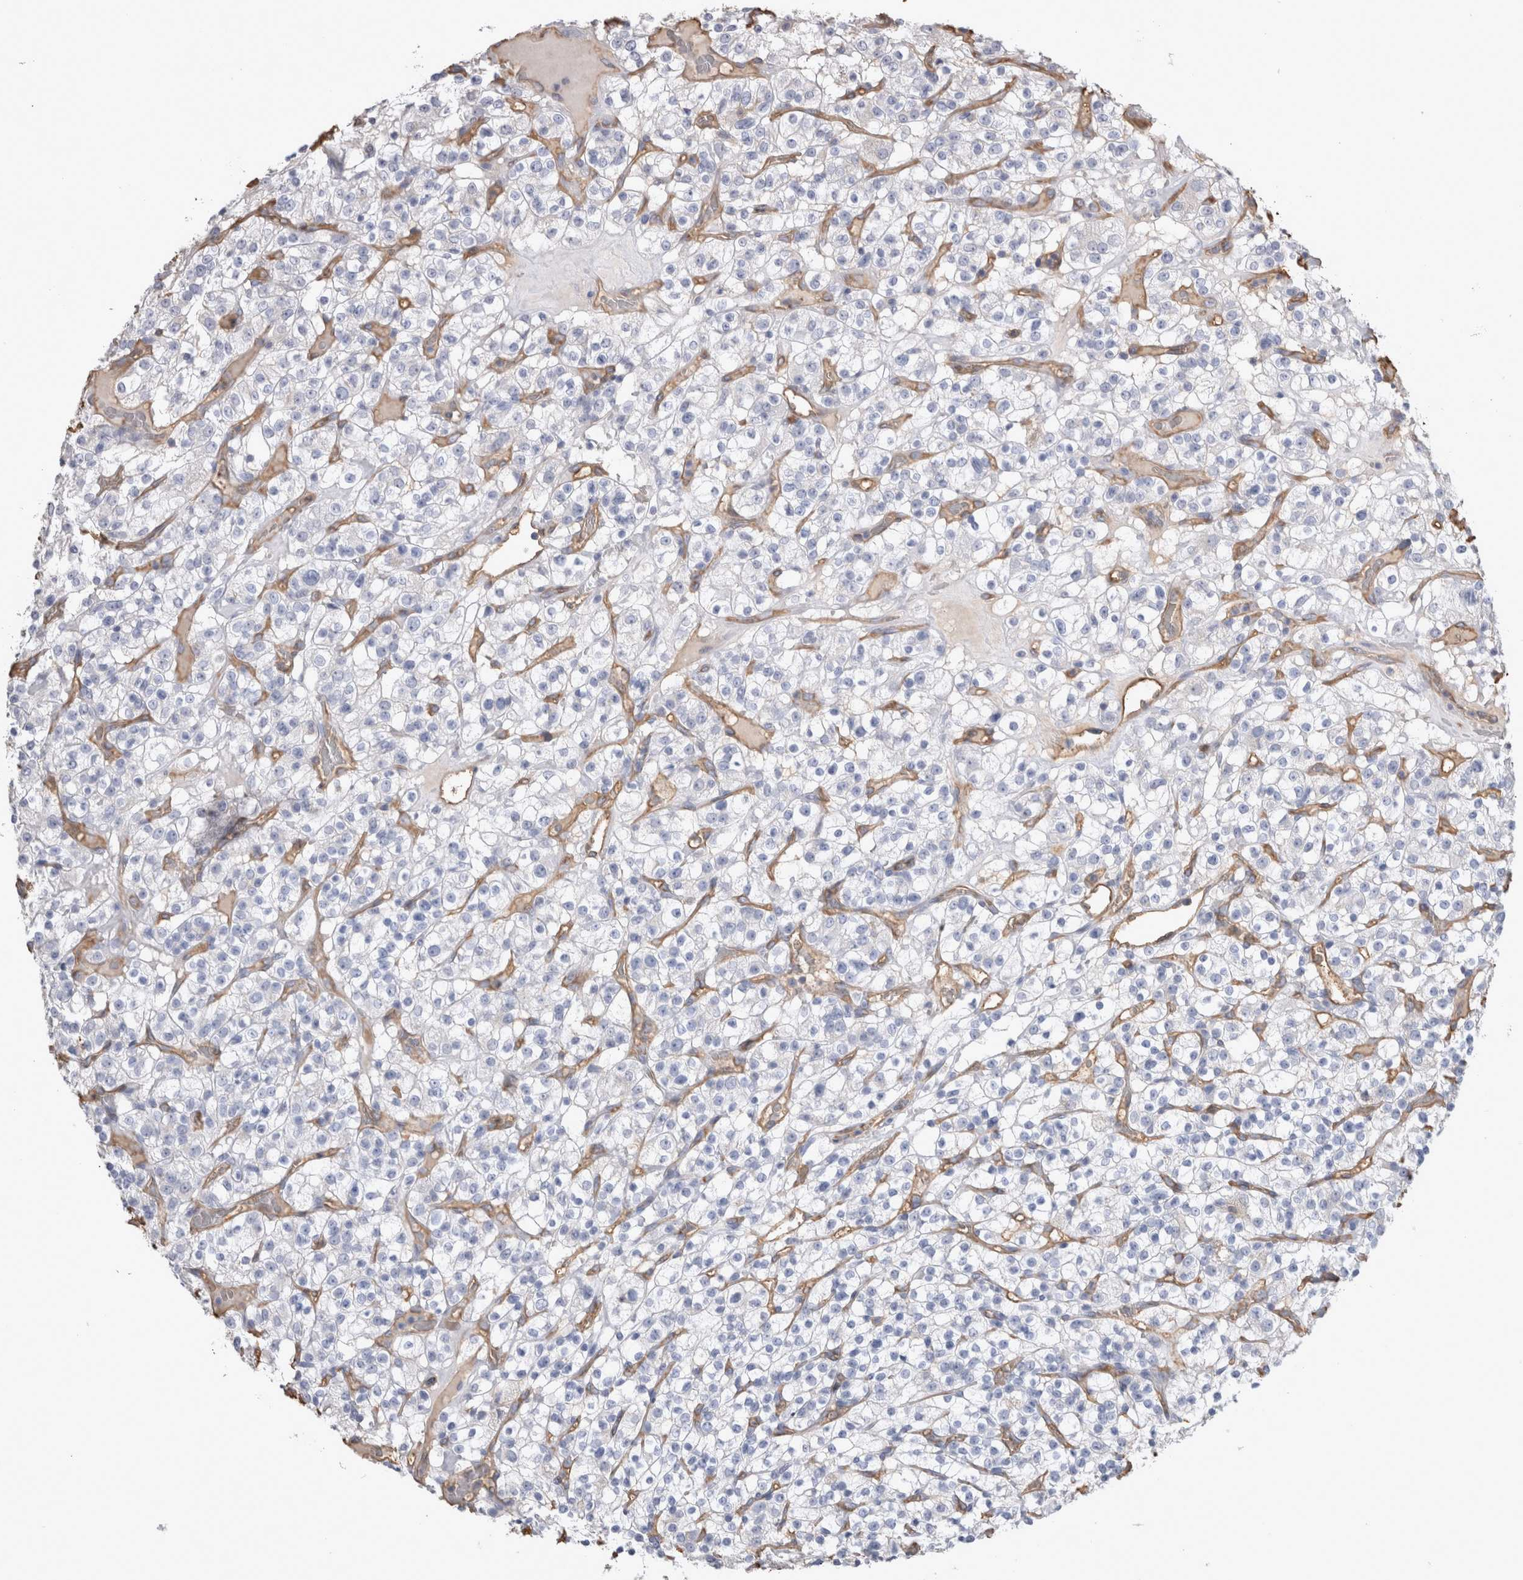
{"staining": {"intensity": "negative", "quantity": "none", "location": "none"}, "tissue": "renal cancer", "cell_type": "Tumor cells", "image_type": "cancer", "snomed": [{"axis": "morphology", "description": "Normal tissue, NOS"}, {"axis": "morphology", "description": "Adenocarcinoma, NOS"}, {"axis": "topography", "description": "Kidney"}], "caption": "High magnification brightfield microscopy of renal cancer (adenocarcinoma) stained with DAB (brown) and counterstained with hematoxylin (blue): tumor cells show no significant staining.", "gene": "IL17RC", "patient": {"sex": "female", "age": 72}}